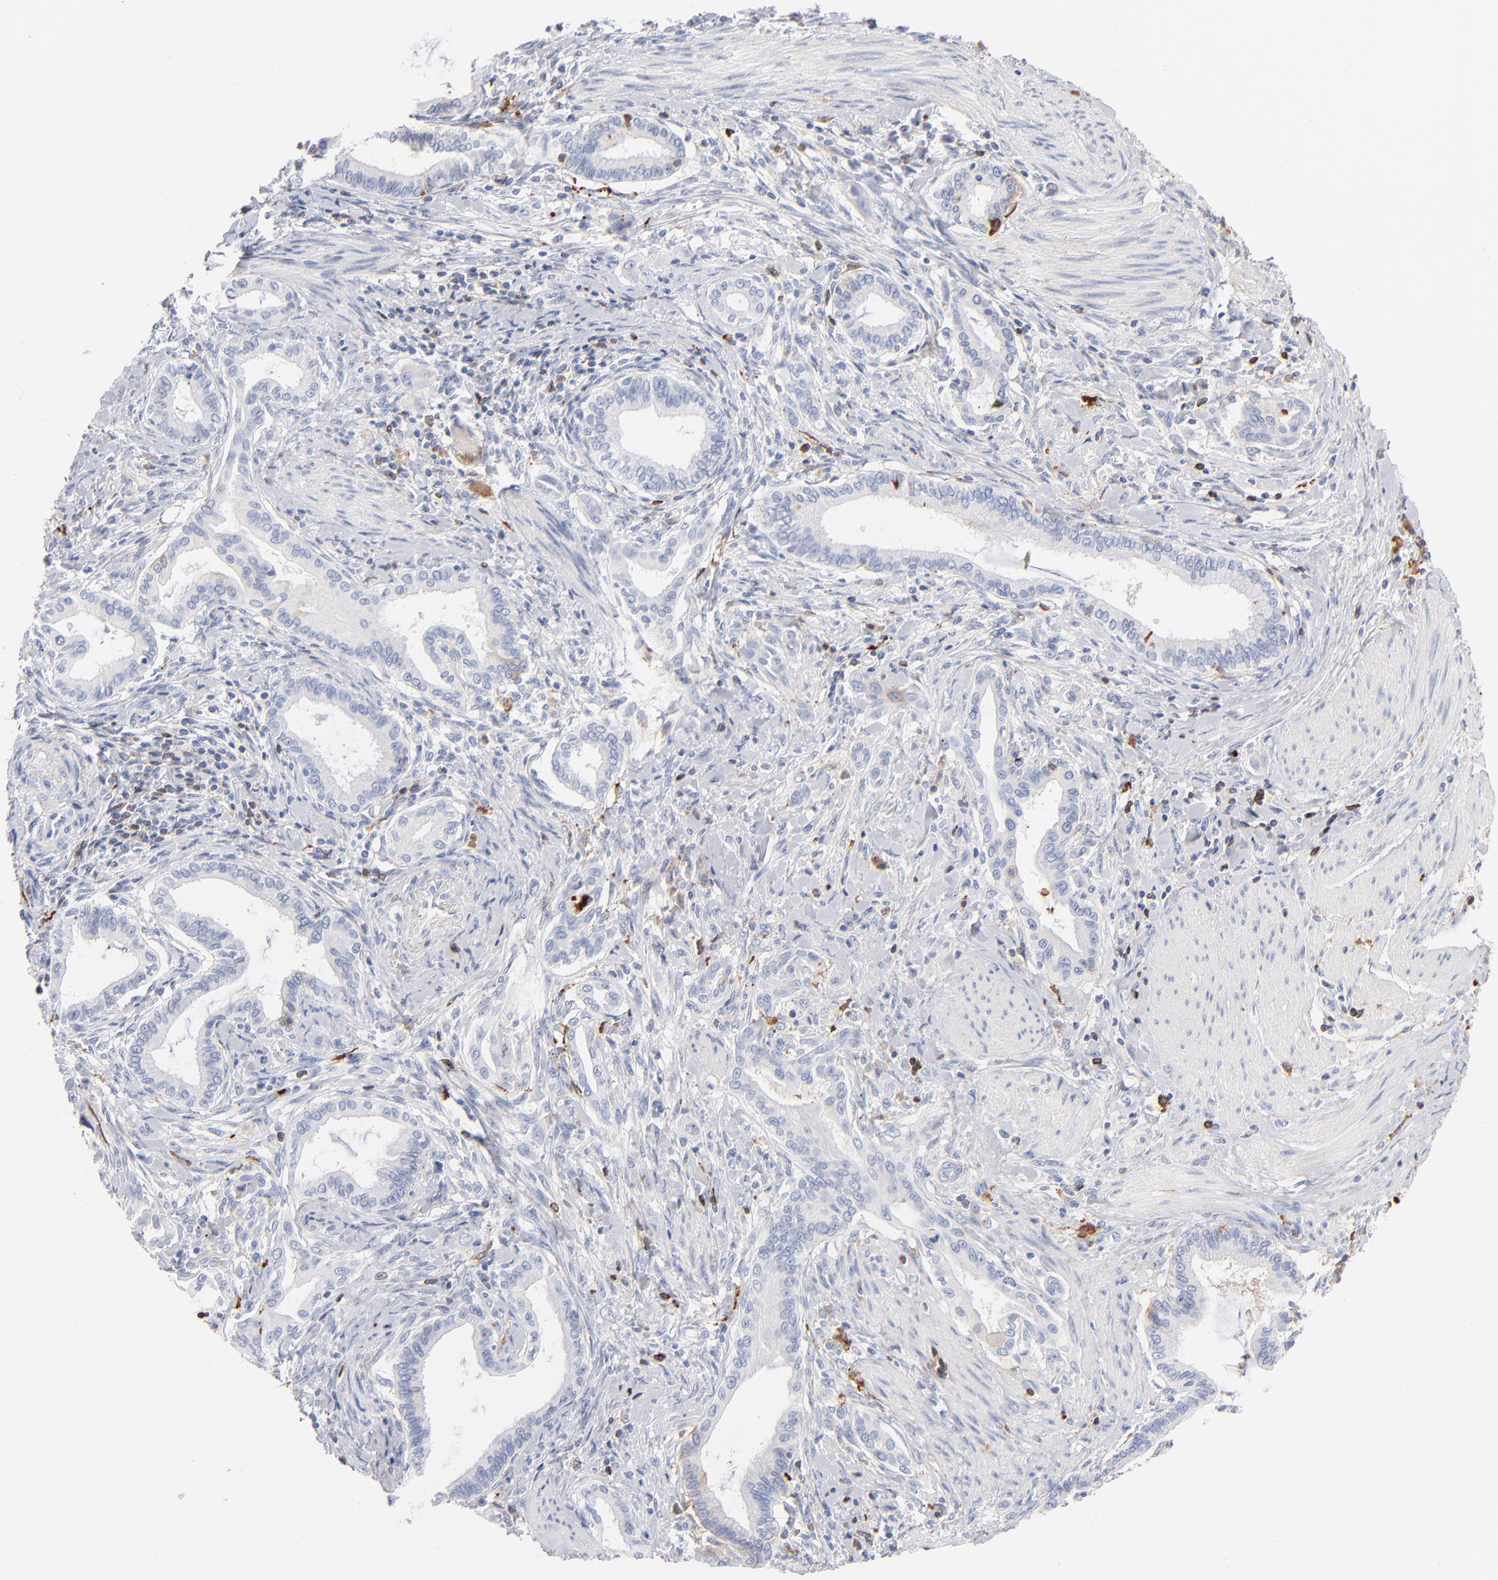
{"staining": {"intensity": "negative", "quantity": "none", "location": "none"}, "tissue": "pancreatic cancer", "cell_type": "Tumor cells", "image_type": "cancer", "snomed": [{"axis": "morphology", "description": "Adenocarcinoma, NOS"}, {"axis": "topography", "description": "Pancreas"}], "caption": "DAB immunohistochemical staining of pancreatic cancer (adenocarcinoma) shows no significant staining in tumor cells. (Immunohistochemistry (ihc), brightfield microscopy, high magnification).", "gene": "APOH", "patient": {"sex": "female", "age": 64}}